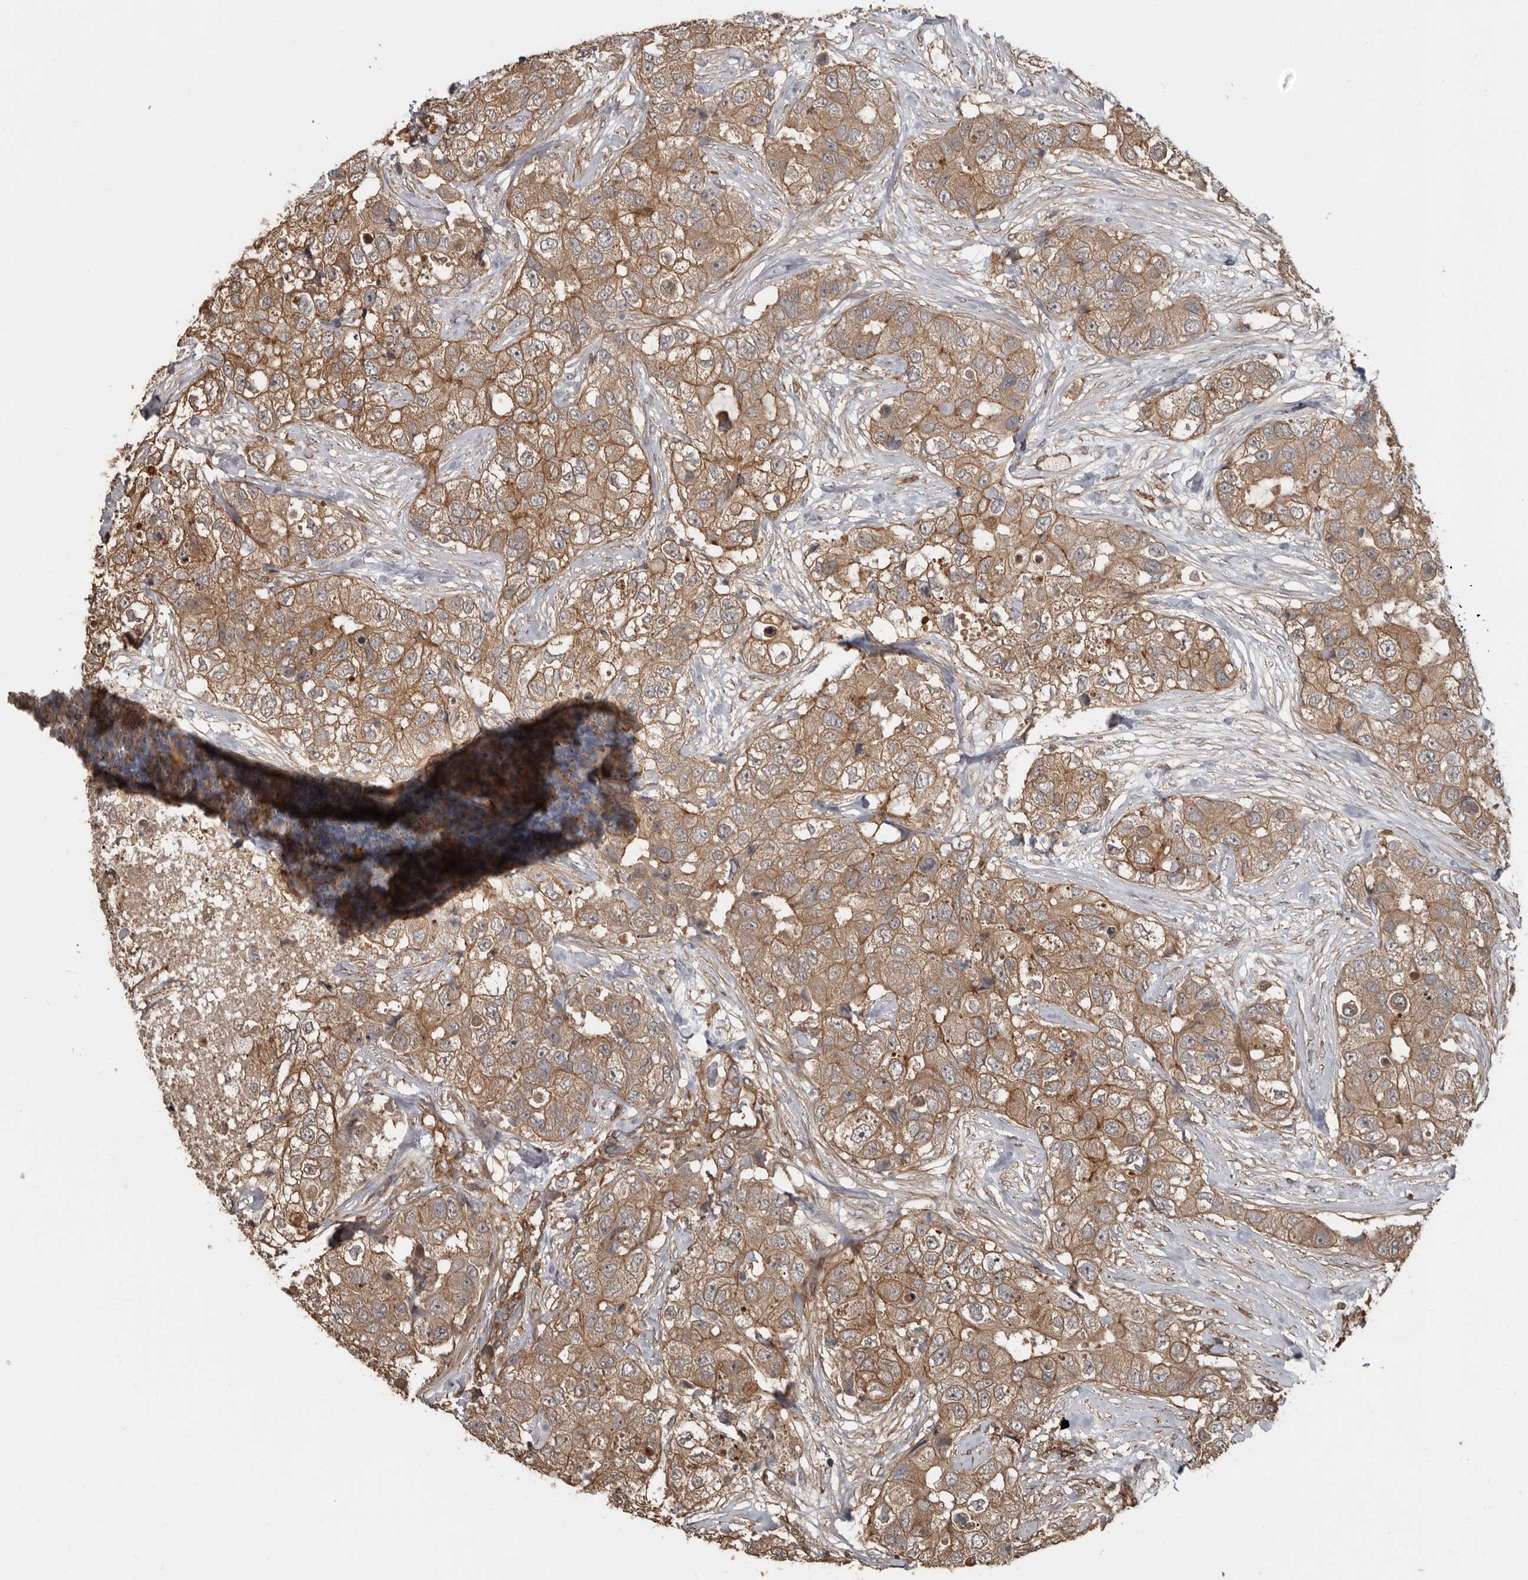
{"staining": {"intensity": "moderate", "quantity": ">75%", "location": "cytoplasmic/membranous"}, "tissue": "breast cancer", "cell_type": "Tumor cells", "image_type": "cancer", "snomed": [{"axis": "morphology", "description": "Duct carcinoma"}, {"axis": "topography", "description": "Breast"}], "caption": "There is medium levels of moderate cytoplasmic/membranous staining in tumor cells of breast cancer, as demonstrated by immunohistochemical staining (brown color).", "gene": "EXOC3L1", "patient": {"sex": "female", "age": 62}}